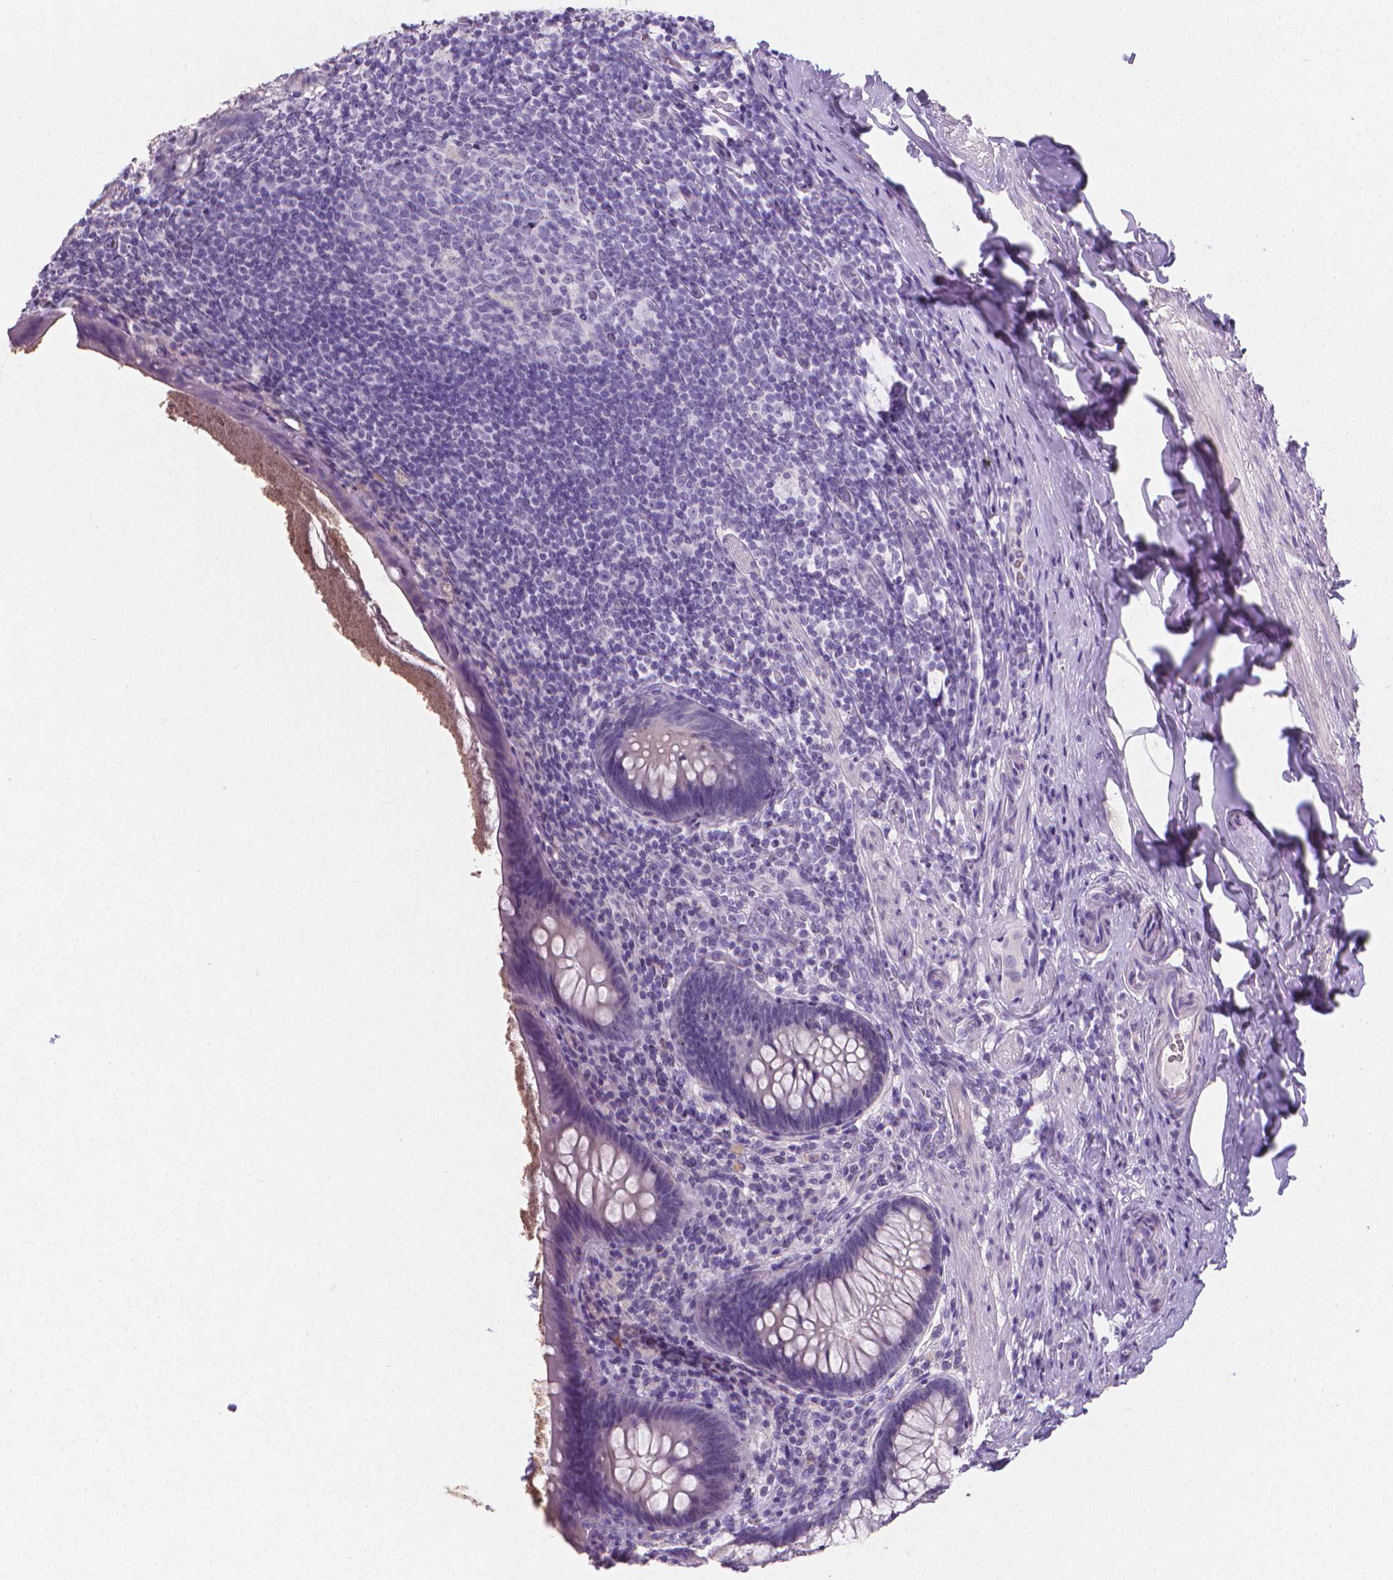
{"staining": {"intensity": "negative", "quantity": "none", "location": "none"}, "tissue": "appendix", "cell_type": "Glandular cells", "image_type": "normal", "snomed": [{"axis": "morphology", "description": "Normal tissue, NOS"}, {"axis": "topography", "description": "Appendix"}], "caption": "DAB (3,3'-diaminobenzidine) immunohistochemical staining of unremarkable appendix demonstrates no significant expression in glandular cells. (Immunohistochemistry (ihc), brightfield microscopy, high magnification).", "gene": "XPNPEP2", "patient": {"sex": "male", "age": 47}}